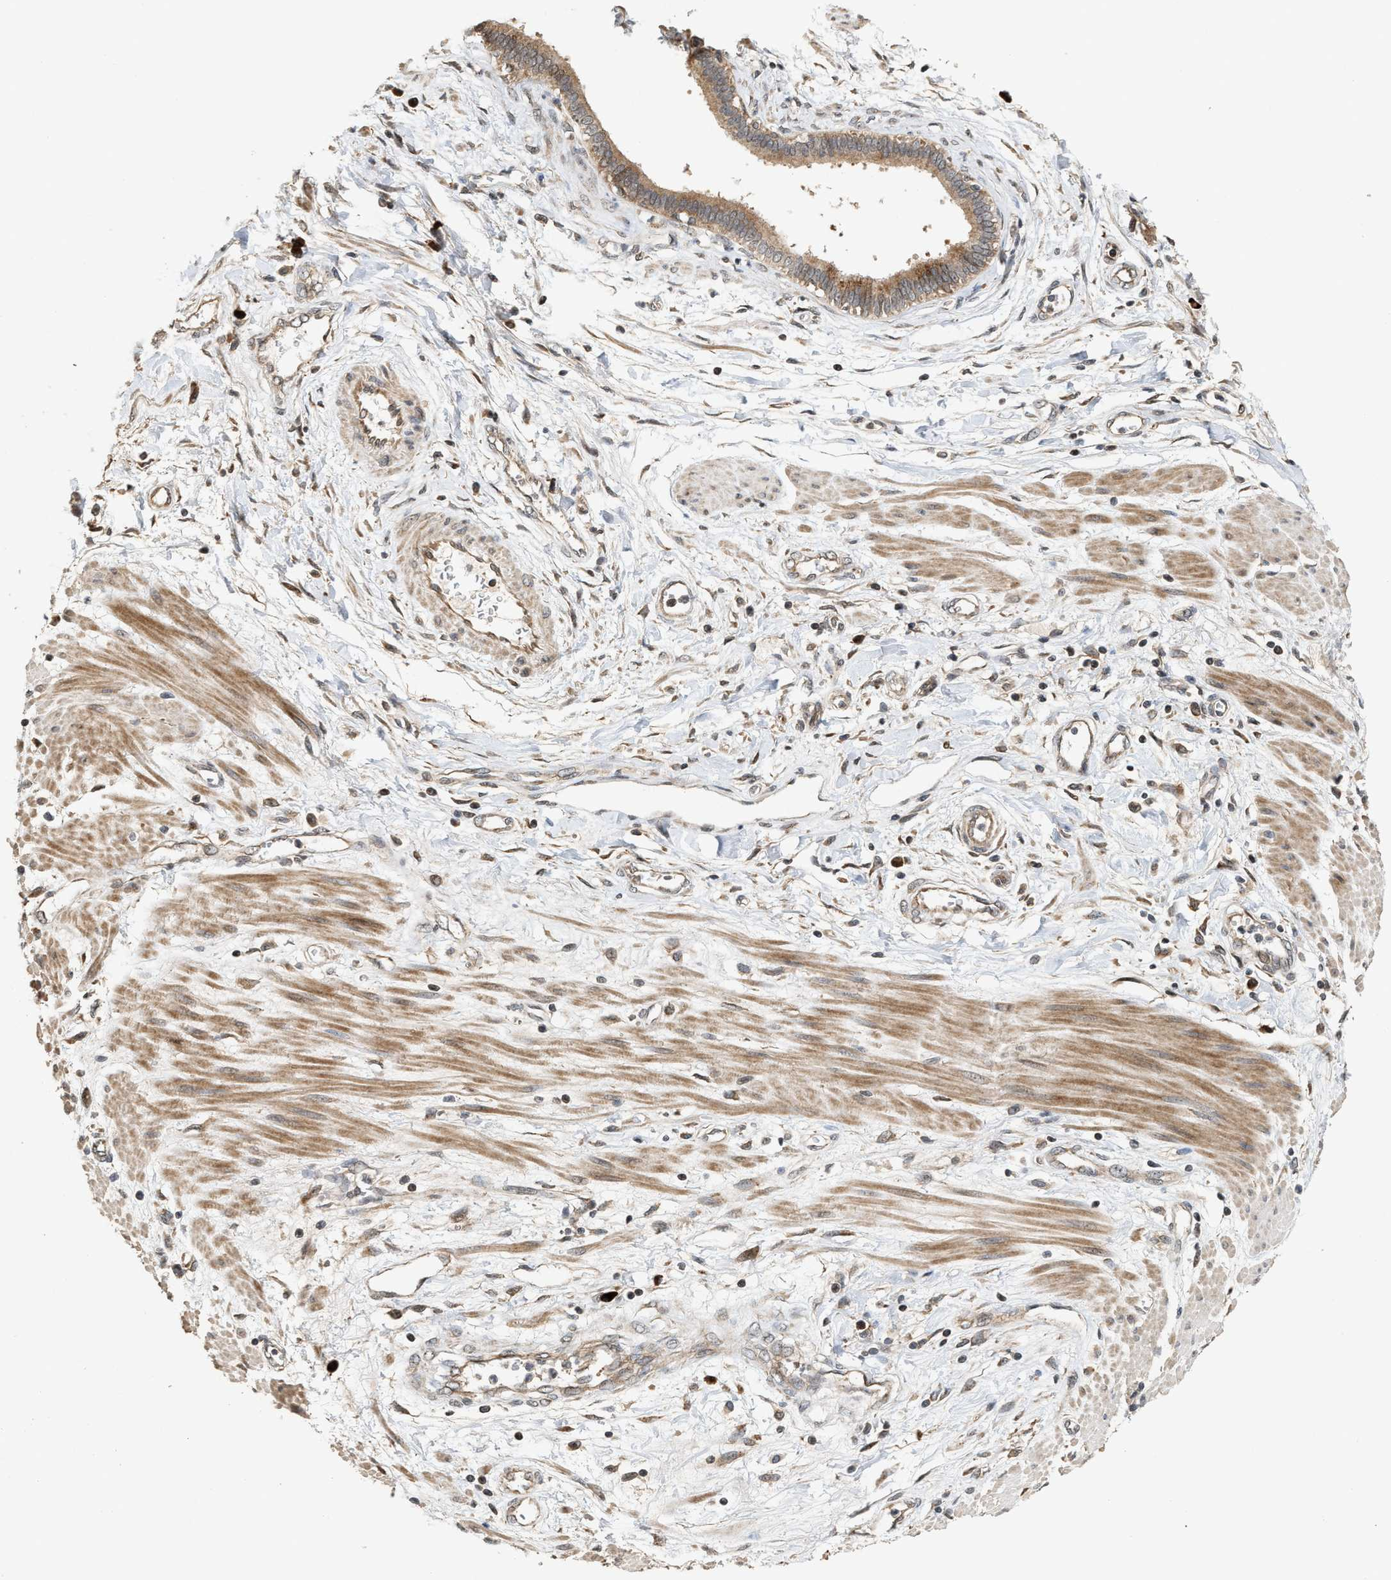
{"staining": {"intensity": "strong", "quantity": ">75%", "location": "cytoplasmic/membranous"}, "tissue": "pancreatic cancer", "cell_type": "Tumor cells", "image_type": "cancer", "snomed": [{"axis": "morphology", "description": "Normal tissue, NOS"}, {"axis": "topography", "description": "Lymph node"}], "caption": "Immunohistochemical staining of pancreatic cancer reveals strong cytoplasmic/membranous protein staining in approximately >75% of tumor cells.", "gene": "ELP2", "patient": {"sex": "male", "age": 50}}